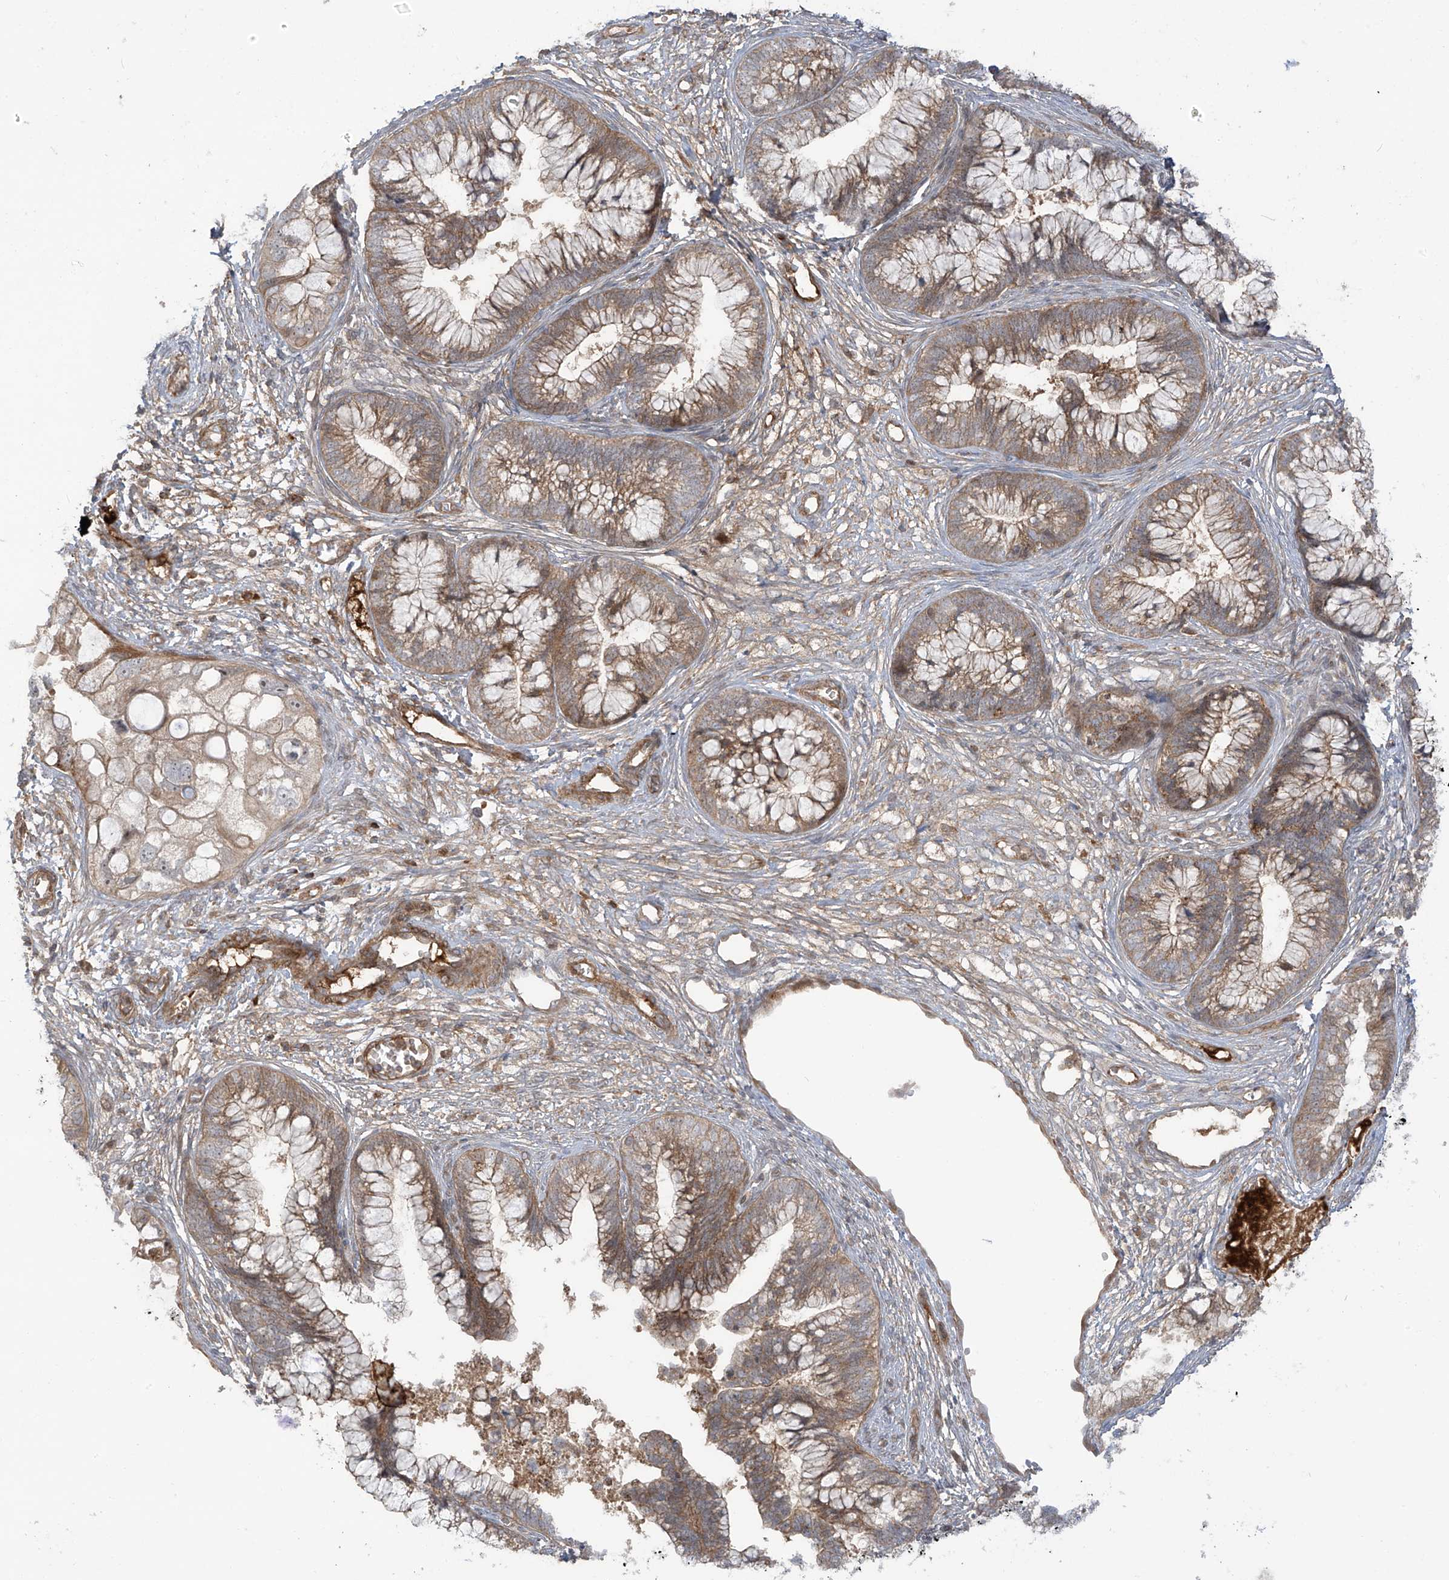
{"staining": {"intensity": "moderate", "quantity": ">75%", "location": "cytoplasmic/membranous"}, "tissue": "cervical cancer", "cell_type": "Tumor cells", "image_type": "cancer", "snomed": [{"axis": "morphology", "description": "Adenocarcinoma, NOS"}, {"axis": "topography", "description": "Cervix"}], "caption": "Immunohistochemistry (IHC) image of cervical cancer (adenocarcinoma) stained for a protein (brown), which shows medium levels of moderate cytoplasmic/membranous expression in about >75% of tumor cells.", "gene": "ENTR1", "patient": {"sex": "female", "age": 44}}